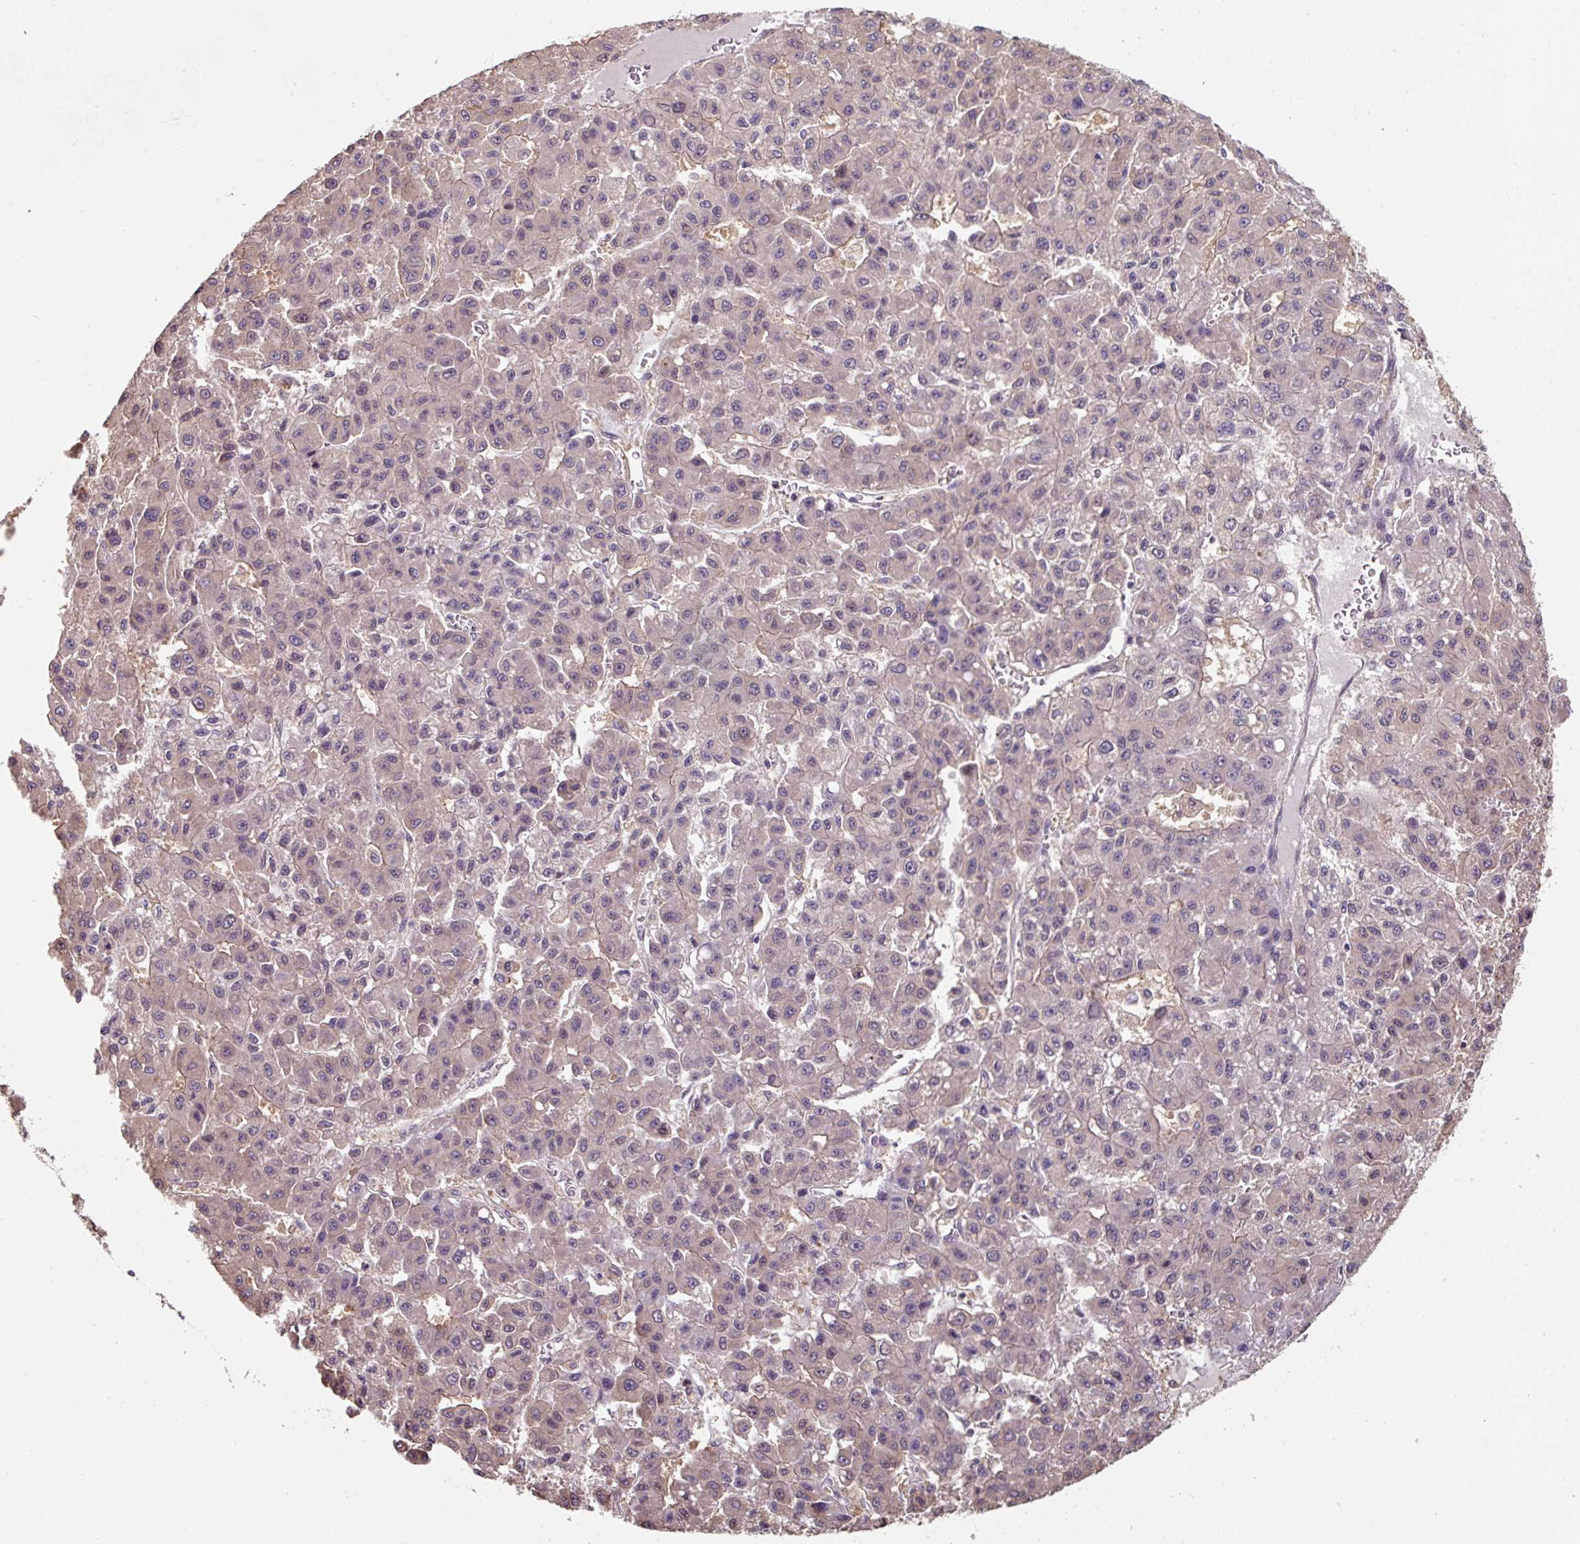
{"staining": {"intensity": "negative", "quantity": "none", "location": "none"}, "tissue": "liver cancer", "cell_type": "Tumor cells", "image_type": "cancer", "snomed": [{"axis": "morphology", "description": "Carcinoma, Hepatocellular, NOS"}, {"axis": "topography", "description": "Liver"}], "caption": "Immunohistochemical staining of human liver cancer (hepatocellular carcinoma) exhibits no significant staining in tumor cells.", "gene": "ST13", "patient": {"sex": "male", "age": 70}}